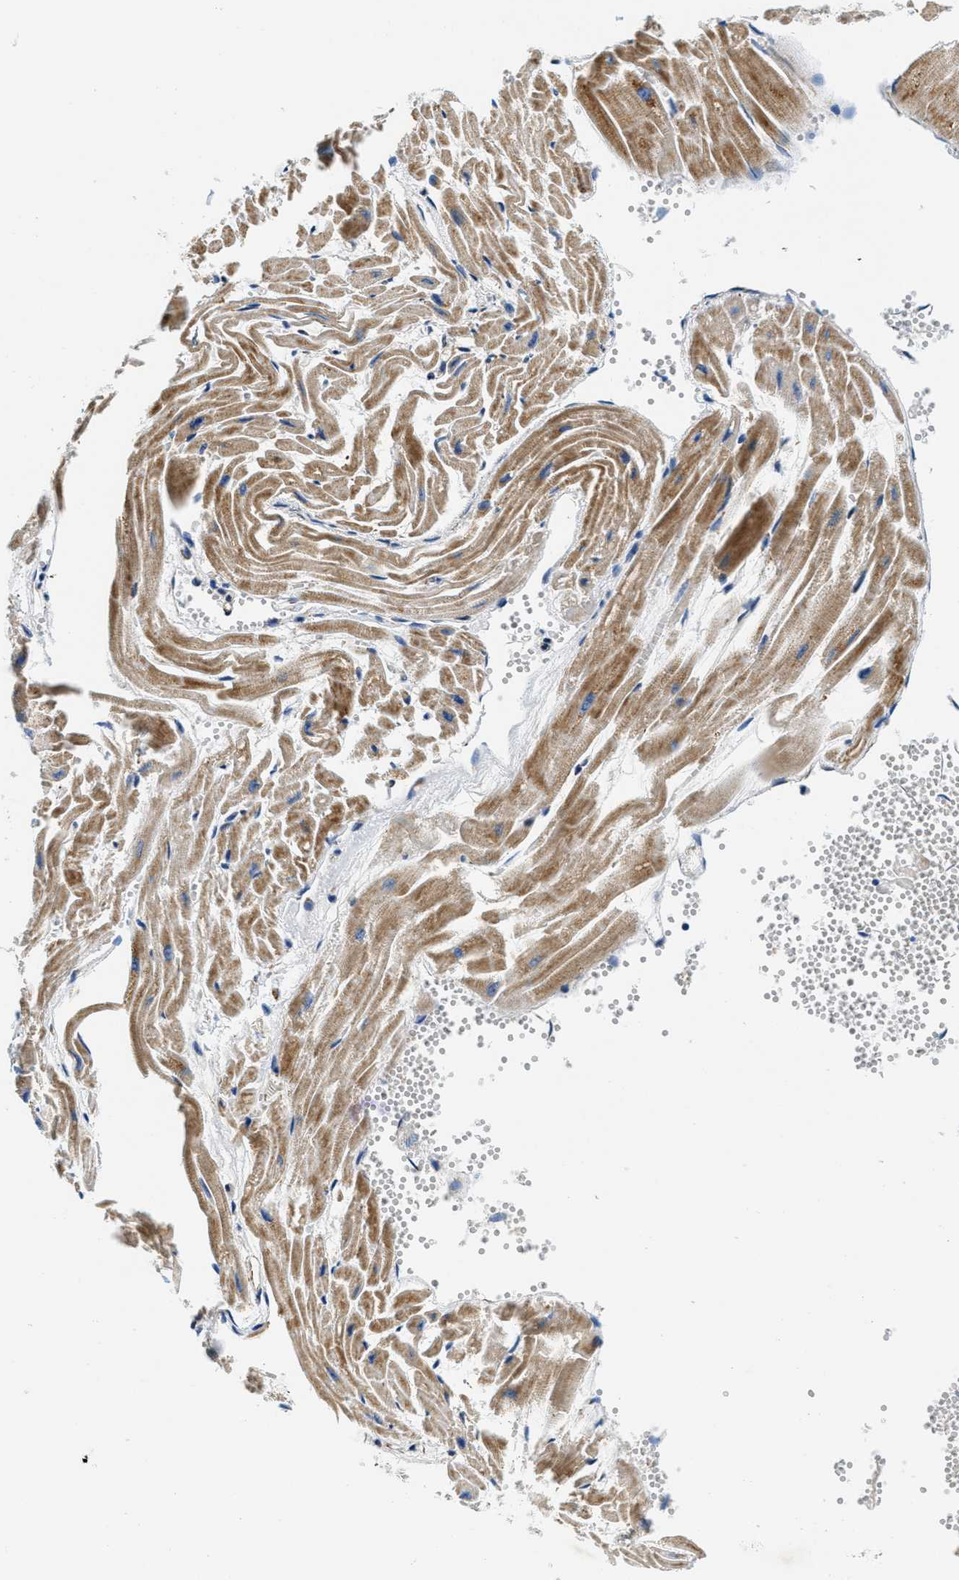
{"staining": {"intensity": "moderate", "quantity": ">75%", "location": "cytoplasmic/membranous"}, "tissue": "heart muscle", "cell_type": "Cardiomyocytes", "image_type": "normal", "snomed": [{"axis": "morphology", "description": "Normal tissue, NOS"}, {"axis": "topography", "description": "Heart"}], "caption": "Protein expression analysis of benign heart muscle displays moderate cytoplasmic/membranous staining in about >75% of cardiomyocytes.", "gene": "SAMD4B", "patient": {"sex": "female", "age": 19}}